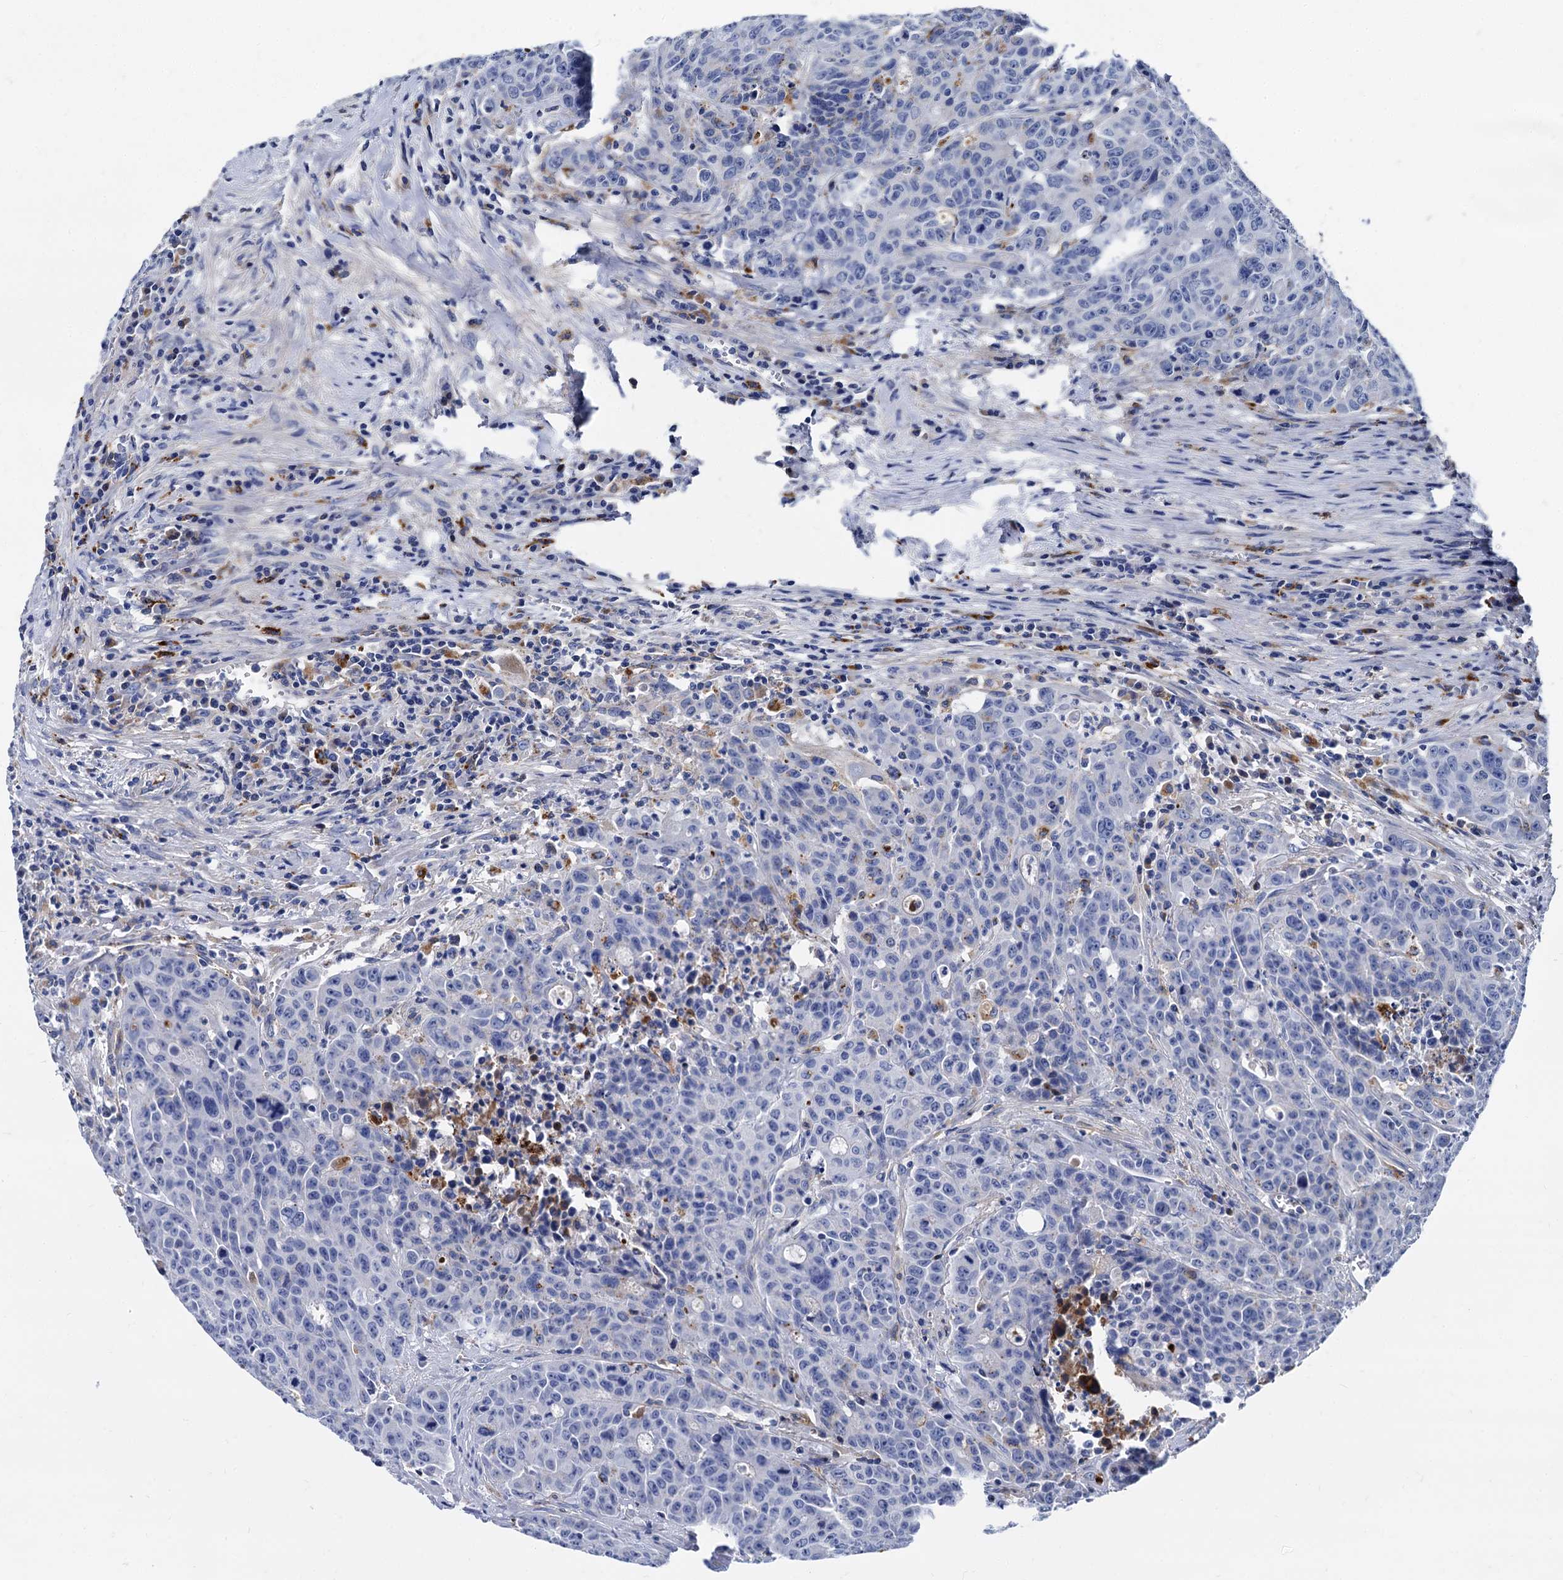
{"staining": {"intensity": "negative", "quantity": "none", "location": "none"}, "tissue": "colorectal cancer", "cell_type": "Tumor cells", "image_type": "cancer", "snomed": [{"axis": "morphology", "description": "Adenocarcinoma, NOS"}, {"axis": "topography", "description": "Colon"}], "caption": "Colorectal cancer stained for a protein using immunohistochemistry (IHC) shows no positivity tumor cells.", "gene": "APOD", "patient": {"sex": "female", "age": 84}}